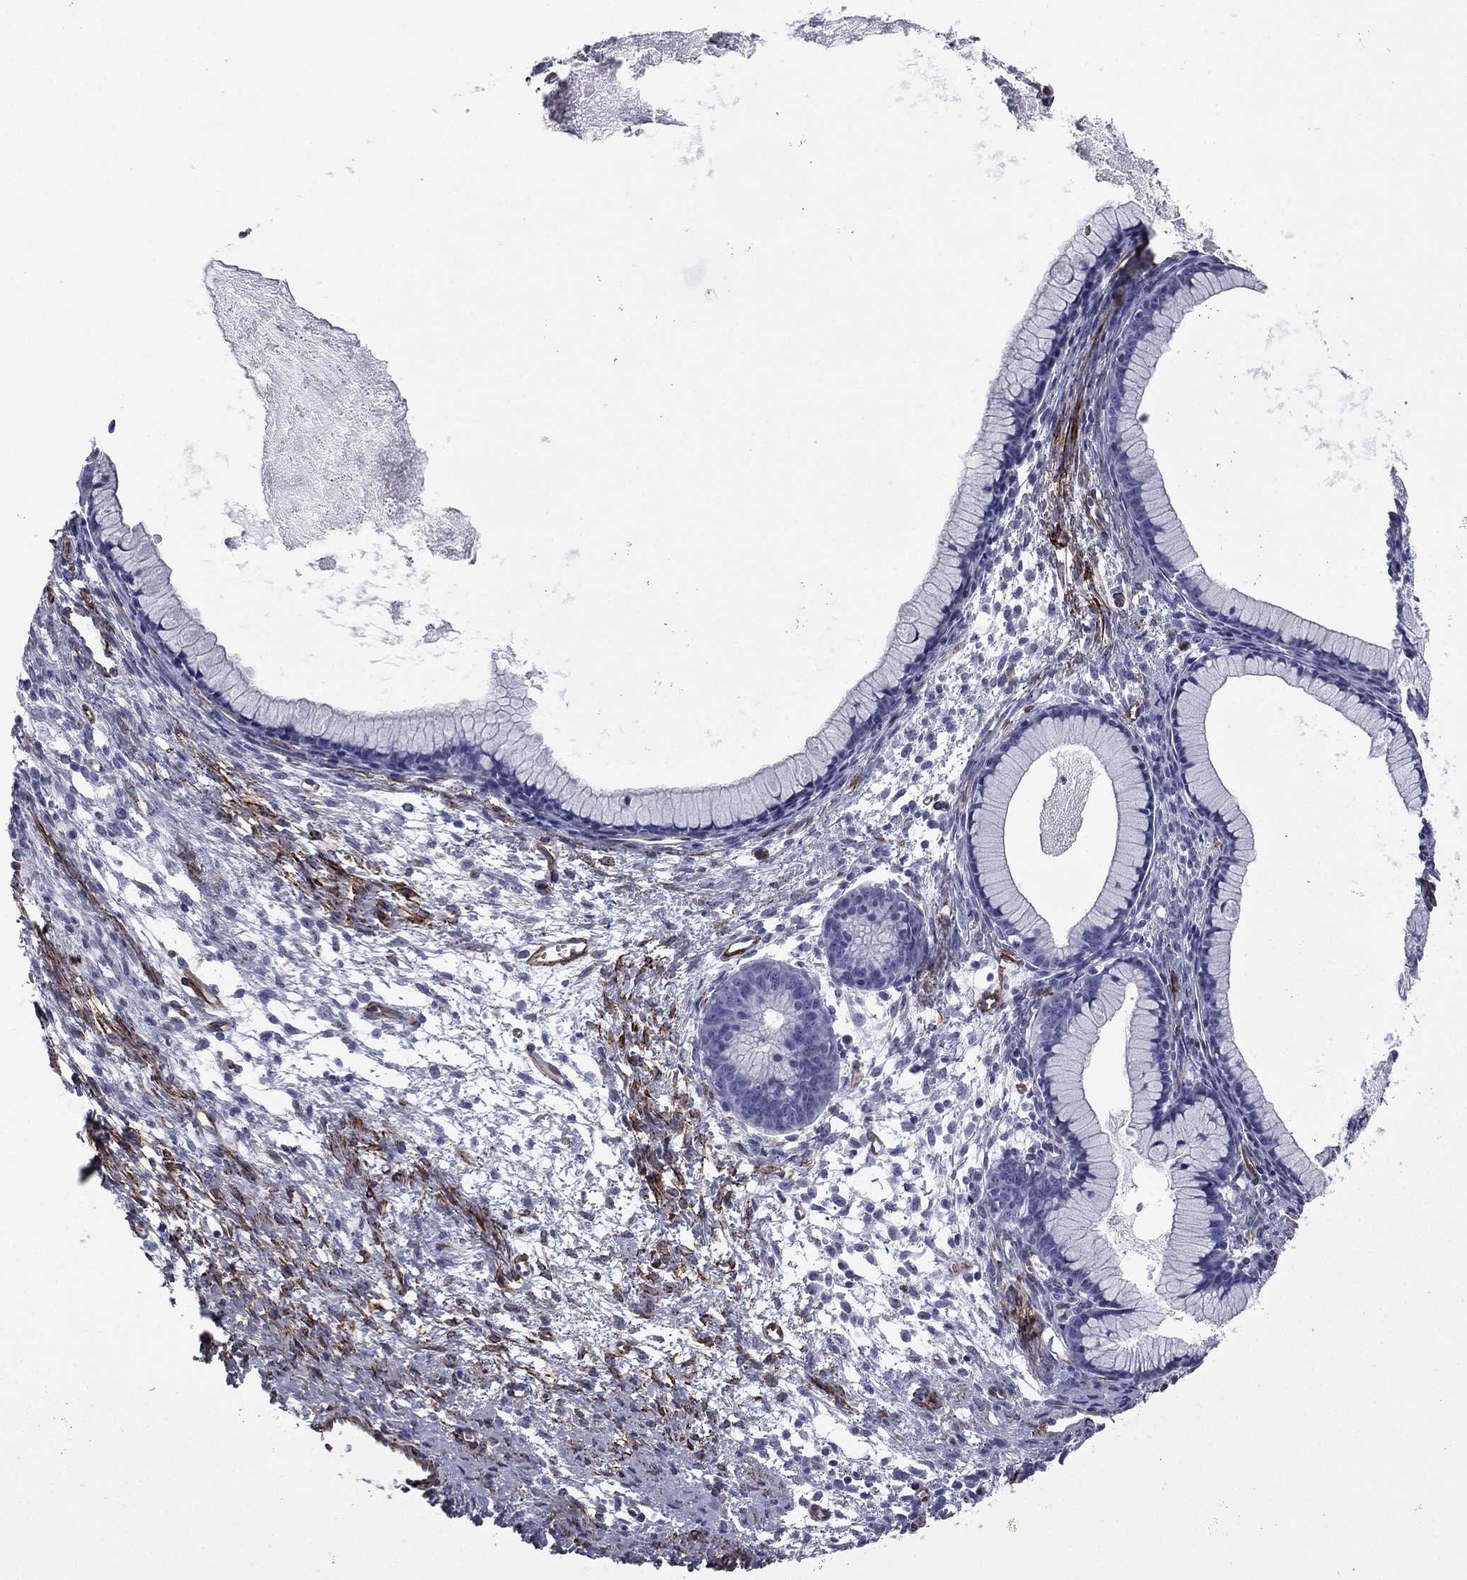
{"staining": {"intensity": "negative", "quantity": "none", "location": "none"}, "tissue": "ovarian cancer", "cell_type": "Tumor cells", "image_type": "cancer", "snomed": [{"axis": "morphology", "description": "Cystadenocarcinoma, mucinous, NOS"}, {"axis": "topography", "description": "Ovary"}], "caption": "A high-resolution photomicrograph shows IHC staining of ovarian cancer, which exhibits no significant staining in tumor cells. (DAB (3,3'-diaminobenzidine) immunohistochemistry visualized using brightfield microscopy, high magnification).", "gene": "CAVIN3", "patient": {"sex": "female", "age": 41}}